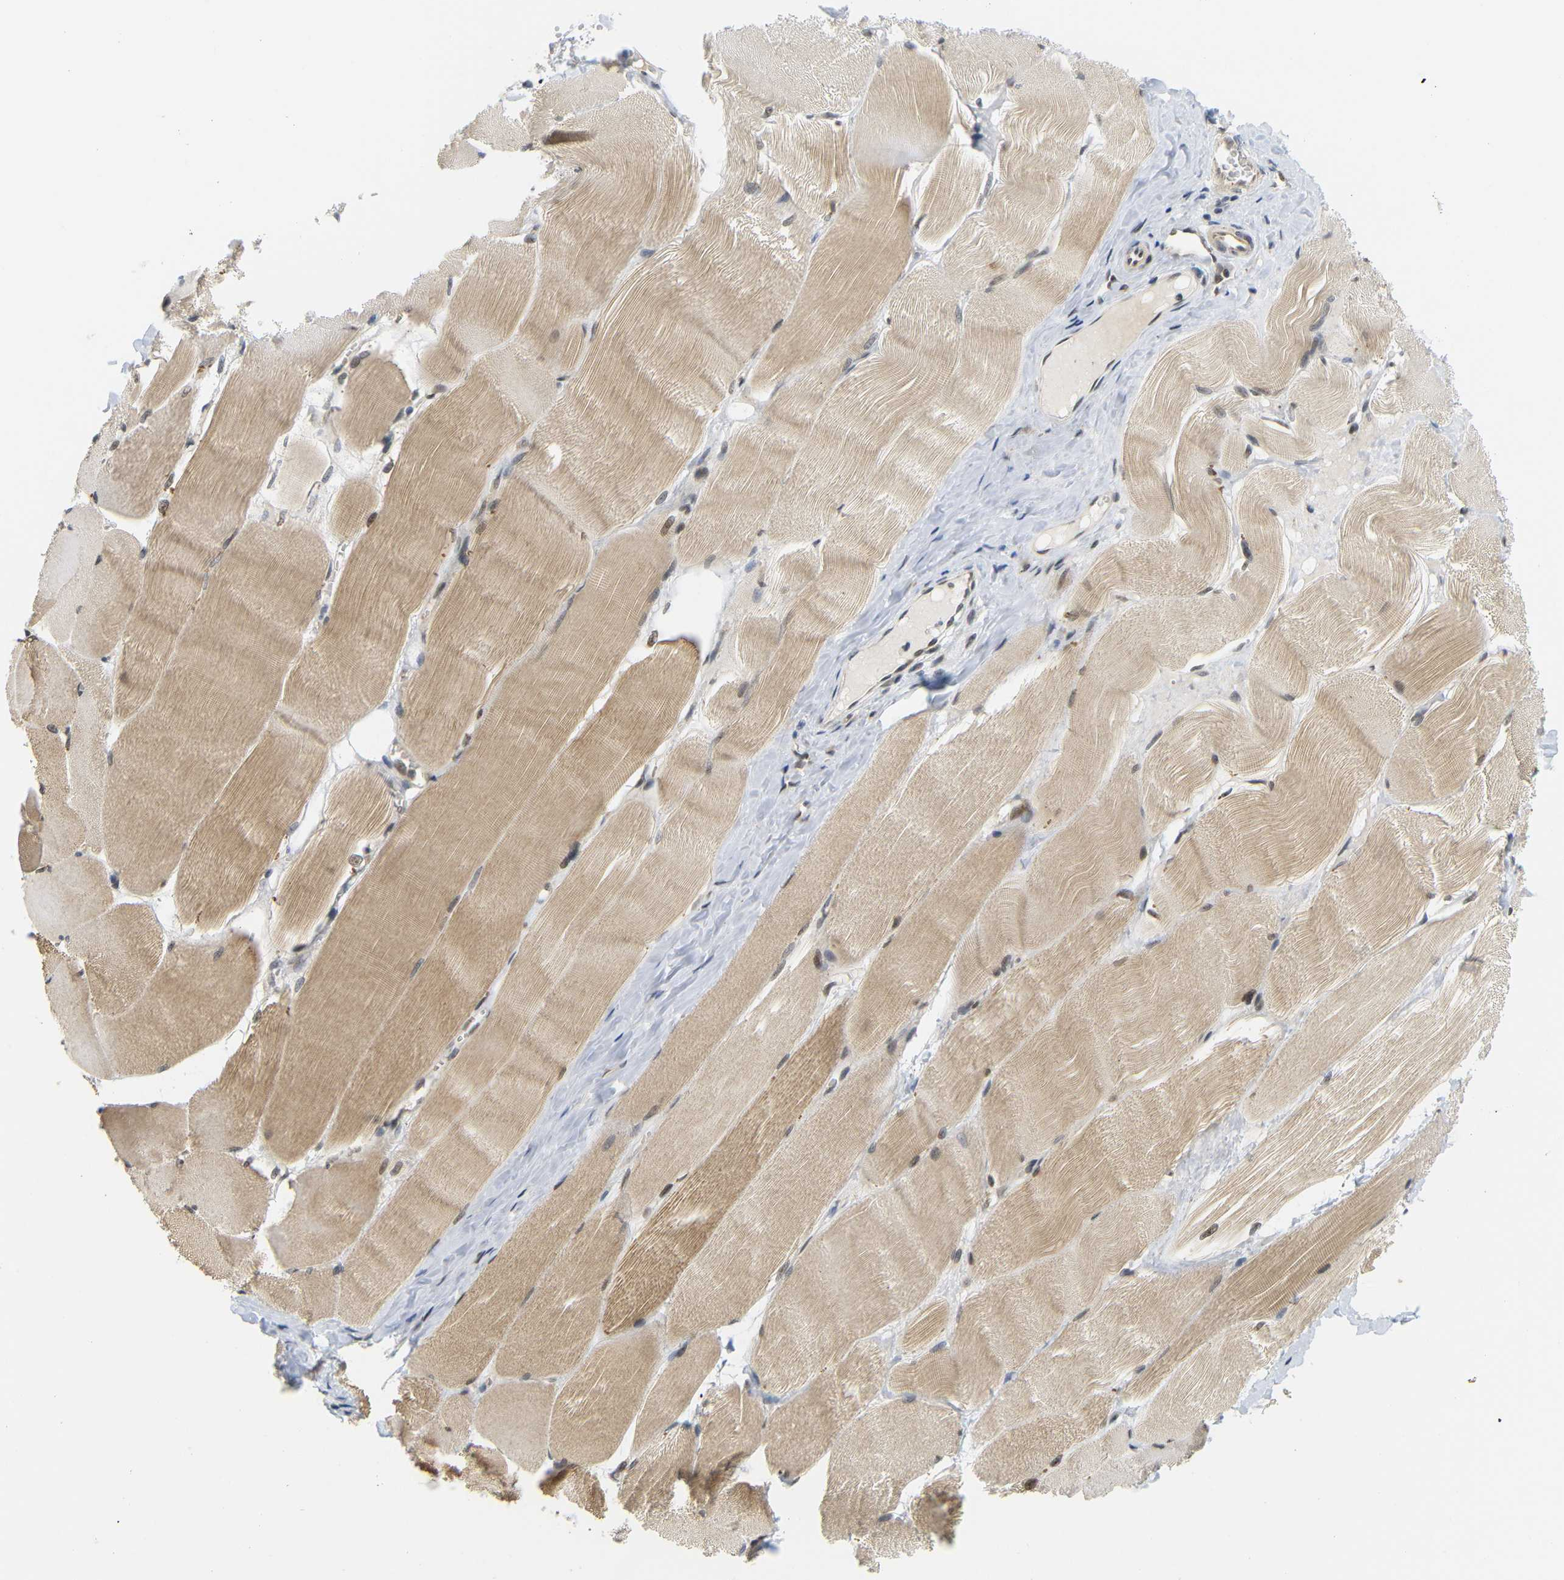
{"staining": {"intensity": "moderate", "quantity": ">75%", "location": "cytoplasmic/membranous"}, "tissue": "skeletal muscle", "cell_type": "Myocytes", "image_type": "normal", "snomed": [{"axis": "morphology", "description": "Normal tissue, NOS"}, {"axis": "morphology", "description": "Squamous cell carcinoma, NOS"}, {"axis": "topography", "description": "Skeletal muscle"}], "caption": "Protein positivity by immunohistochemistry displays moderate cytoplasmic/membranous staining in approximately >75% of myocytes in unremarkable skeletal muscle. The staining was performed using DAB, with brown indicating positive protein expression. Nuclei are stained blue with hematoxylin.", "gene": "GJA5", "patient": {"sex": "male", "age": 51}}